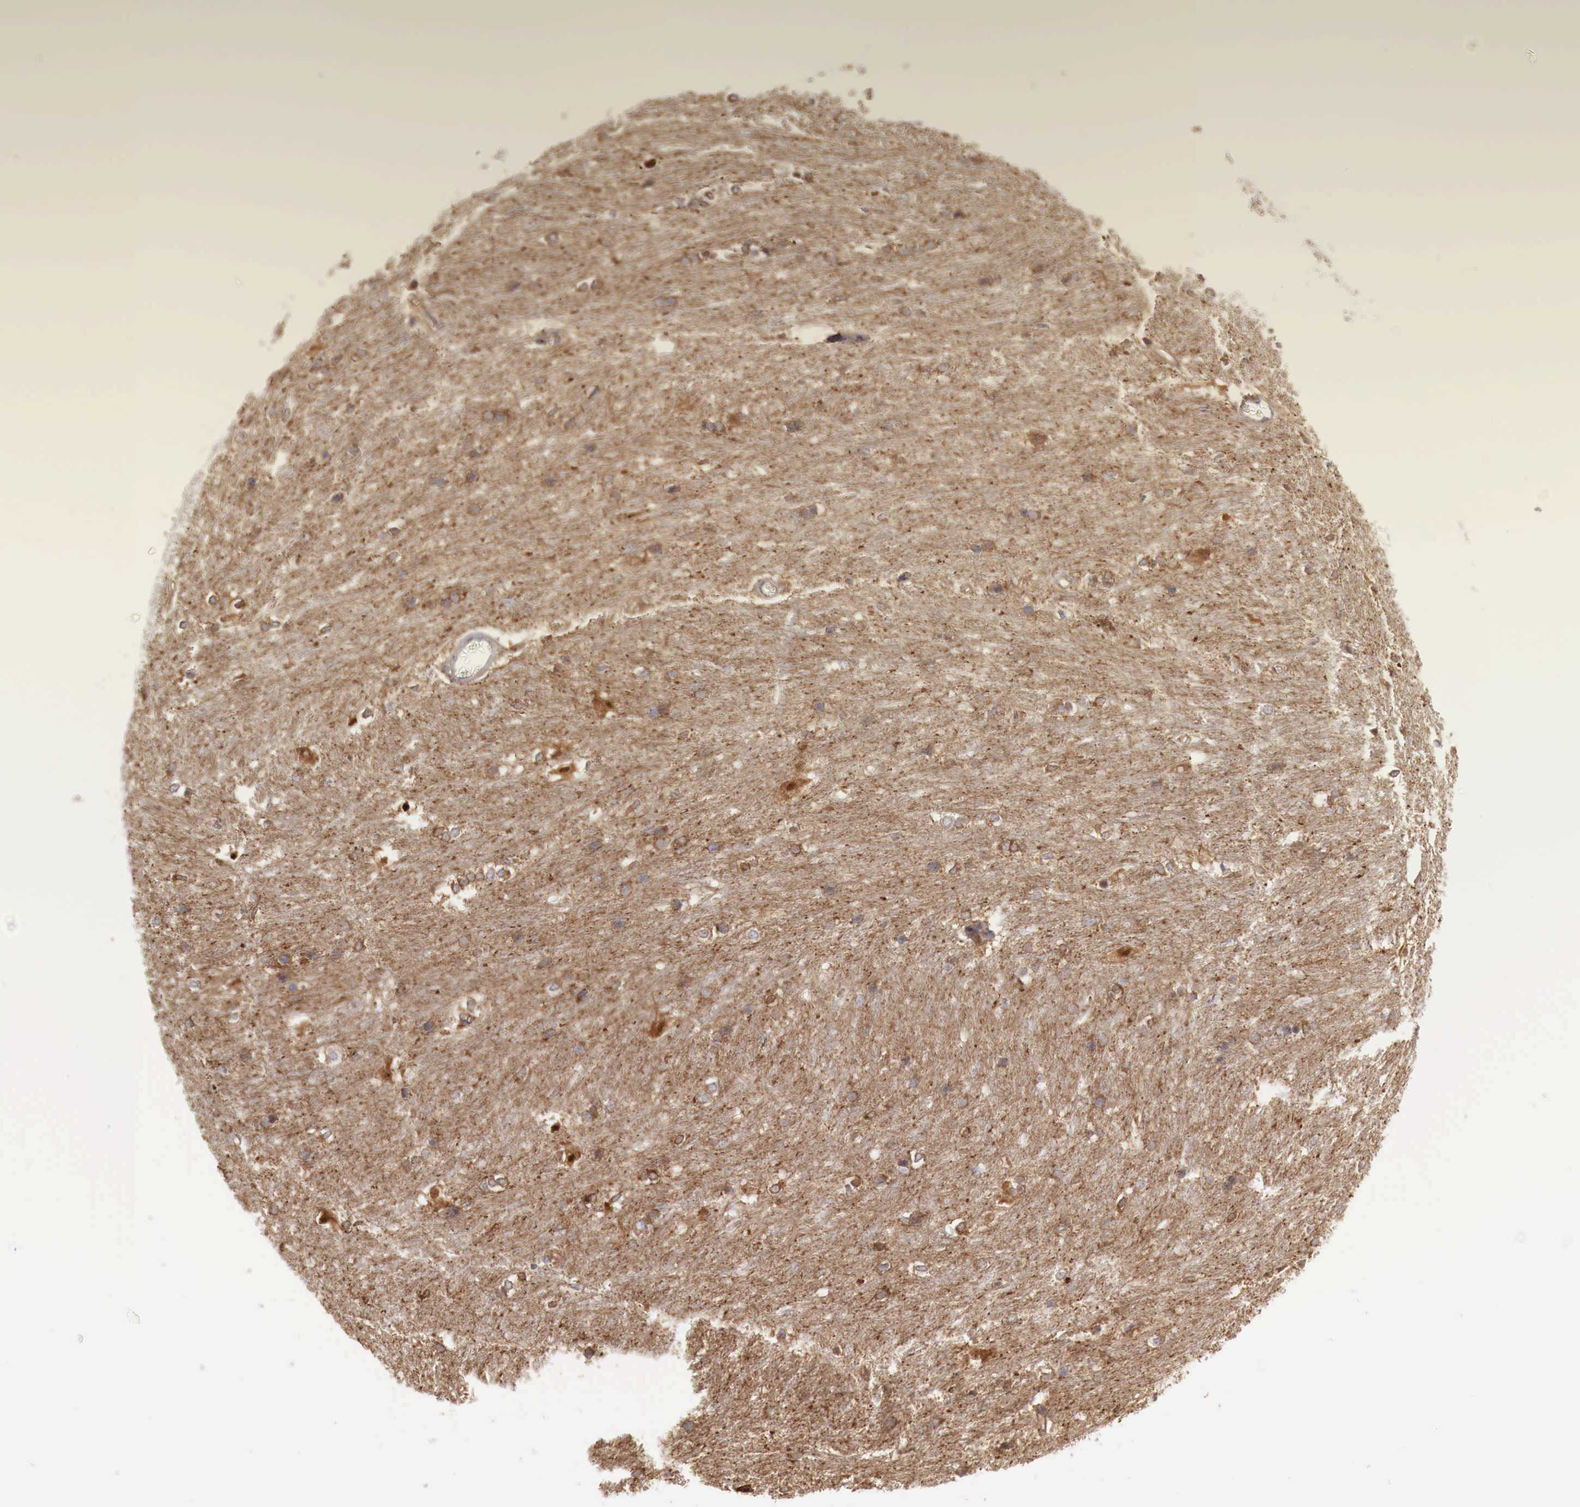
{"staining": {"intensity": "moderate", "quantity": "25%-75%", "location": "cytoplasmic/membranous,nuclear"}, "tissue": "caudate", "cell_type": "Glial cells", "image_type": "normal", "snomed": [{"axis": "morphology", "description": "Normal tissue, NOS"}, {"axis": "topography", "description": "Lateral ventricle wall"}], "caption": "Immunohistochemistry (IHC) image of normal caudate stained for a protein (brown), which displays medium levels of moderate cytoplasmic/membranous,nuclear staining in about 25%-75% of glial cells.", "gene": "MSN", "patient": {"sex": "female", "age": 19}}